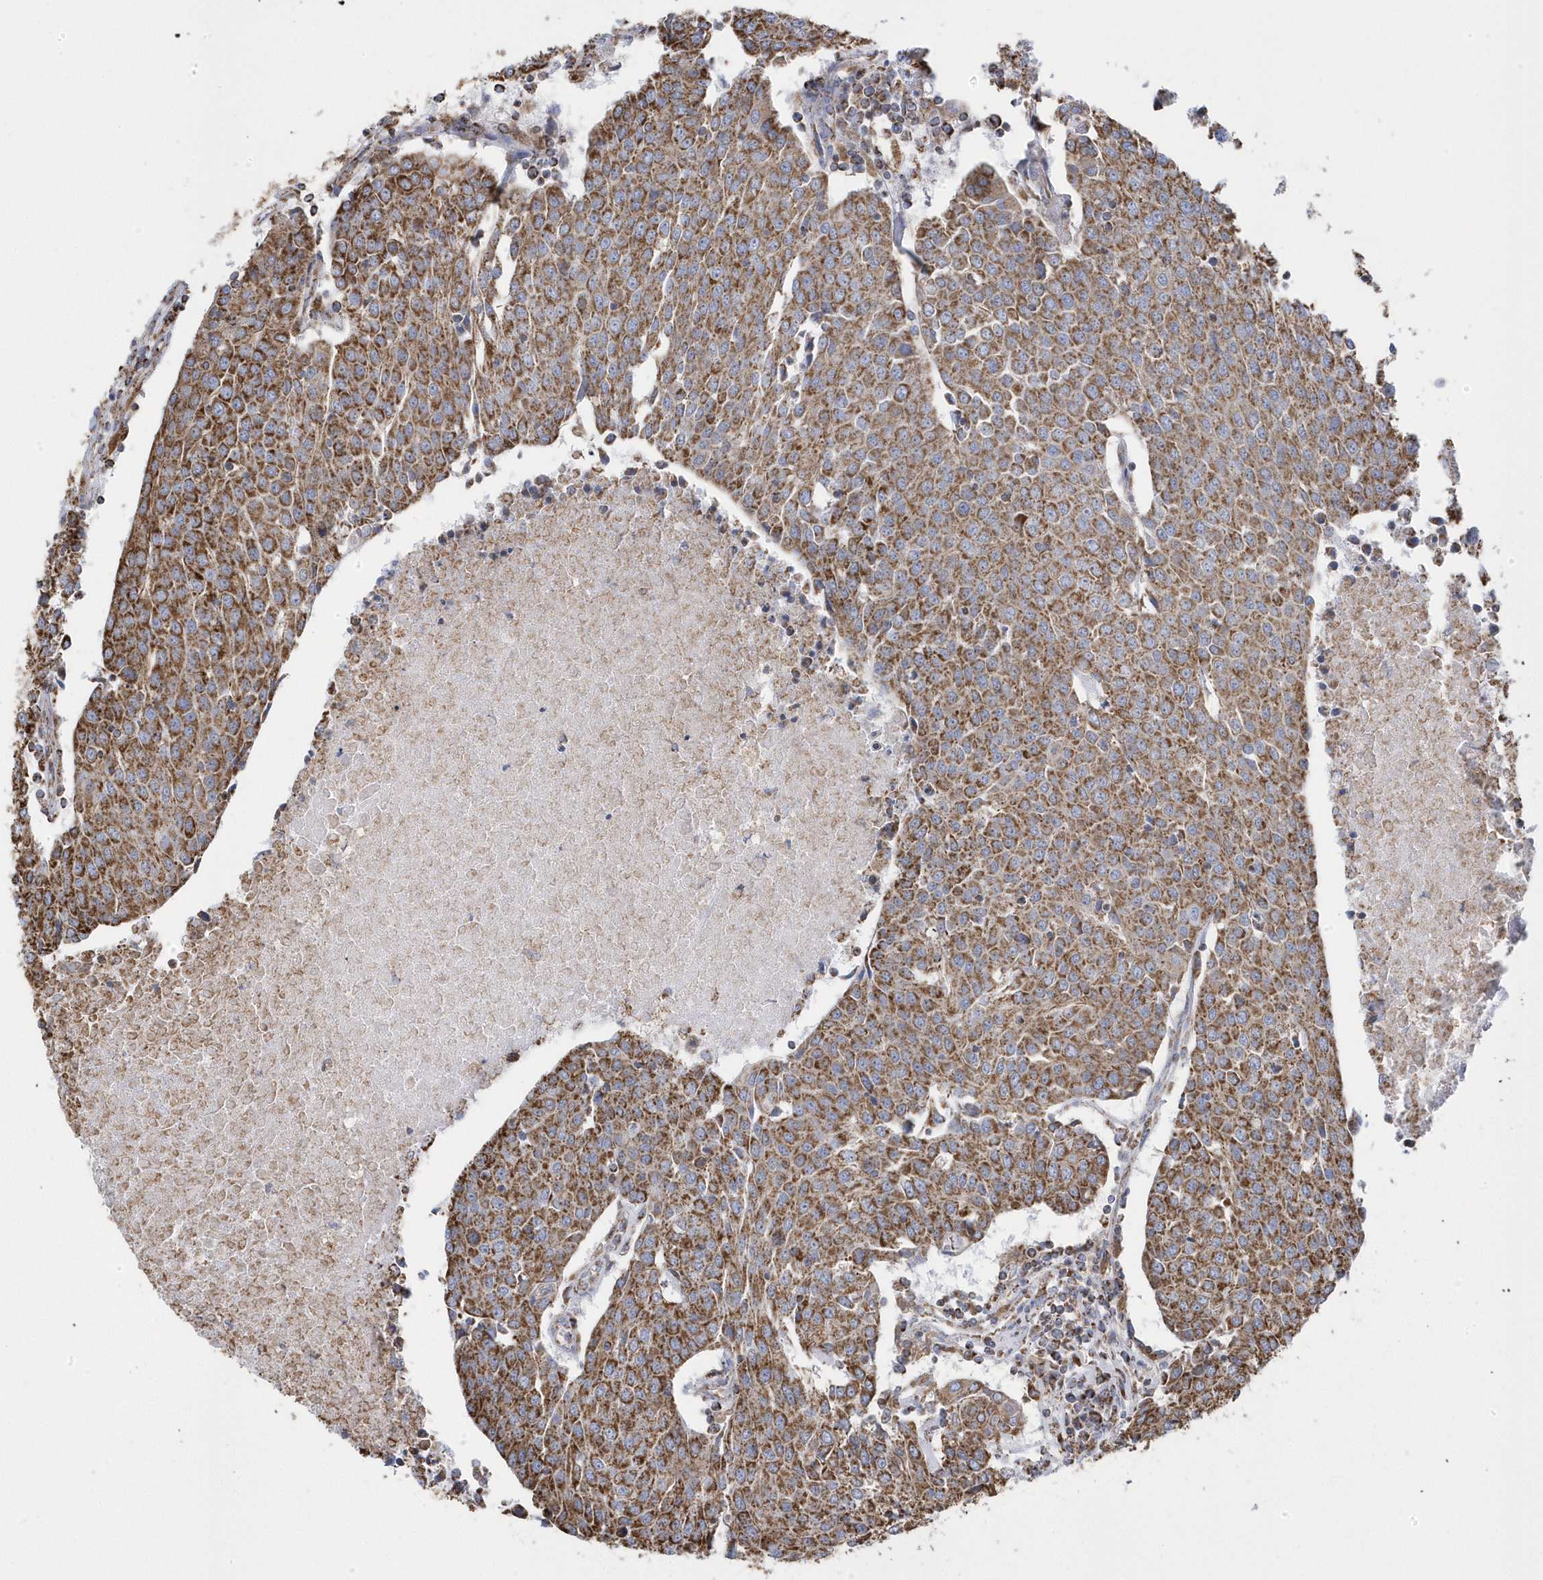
{"staining": {"intensity": "moderate", "quantity": ">75%", "location": "cytoplasmic/membranous"}, "tissue": "urothelial cancer", "cell_type": "Tumor cells", "image_type": "cancer", "snomed": [{"axis": "morphology", "description": "Urothelial carcinoma, High grade"}, {"axis": "topography", "description": "Urinary bladder"}], "caption": "The photomicrograph exhibits staining of urothelial cancer, revealing moderate cytoplasmic/membranous protein staining (brown color) within tumor cells.", "gene": "GTPBP8", "patient": {"sex": "female", "age": 85}}